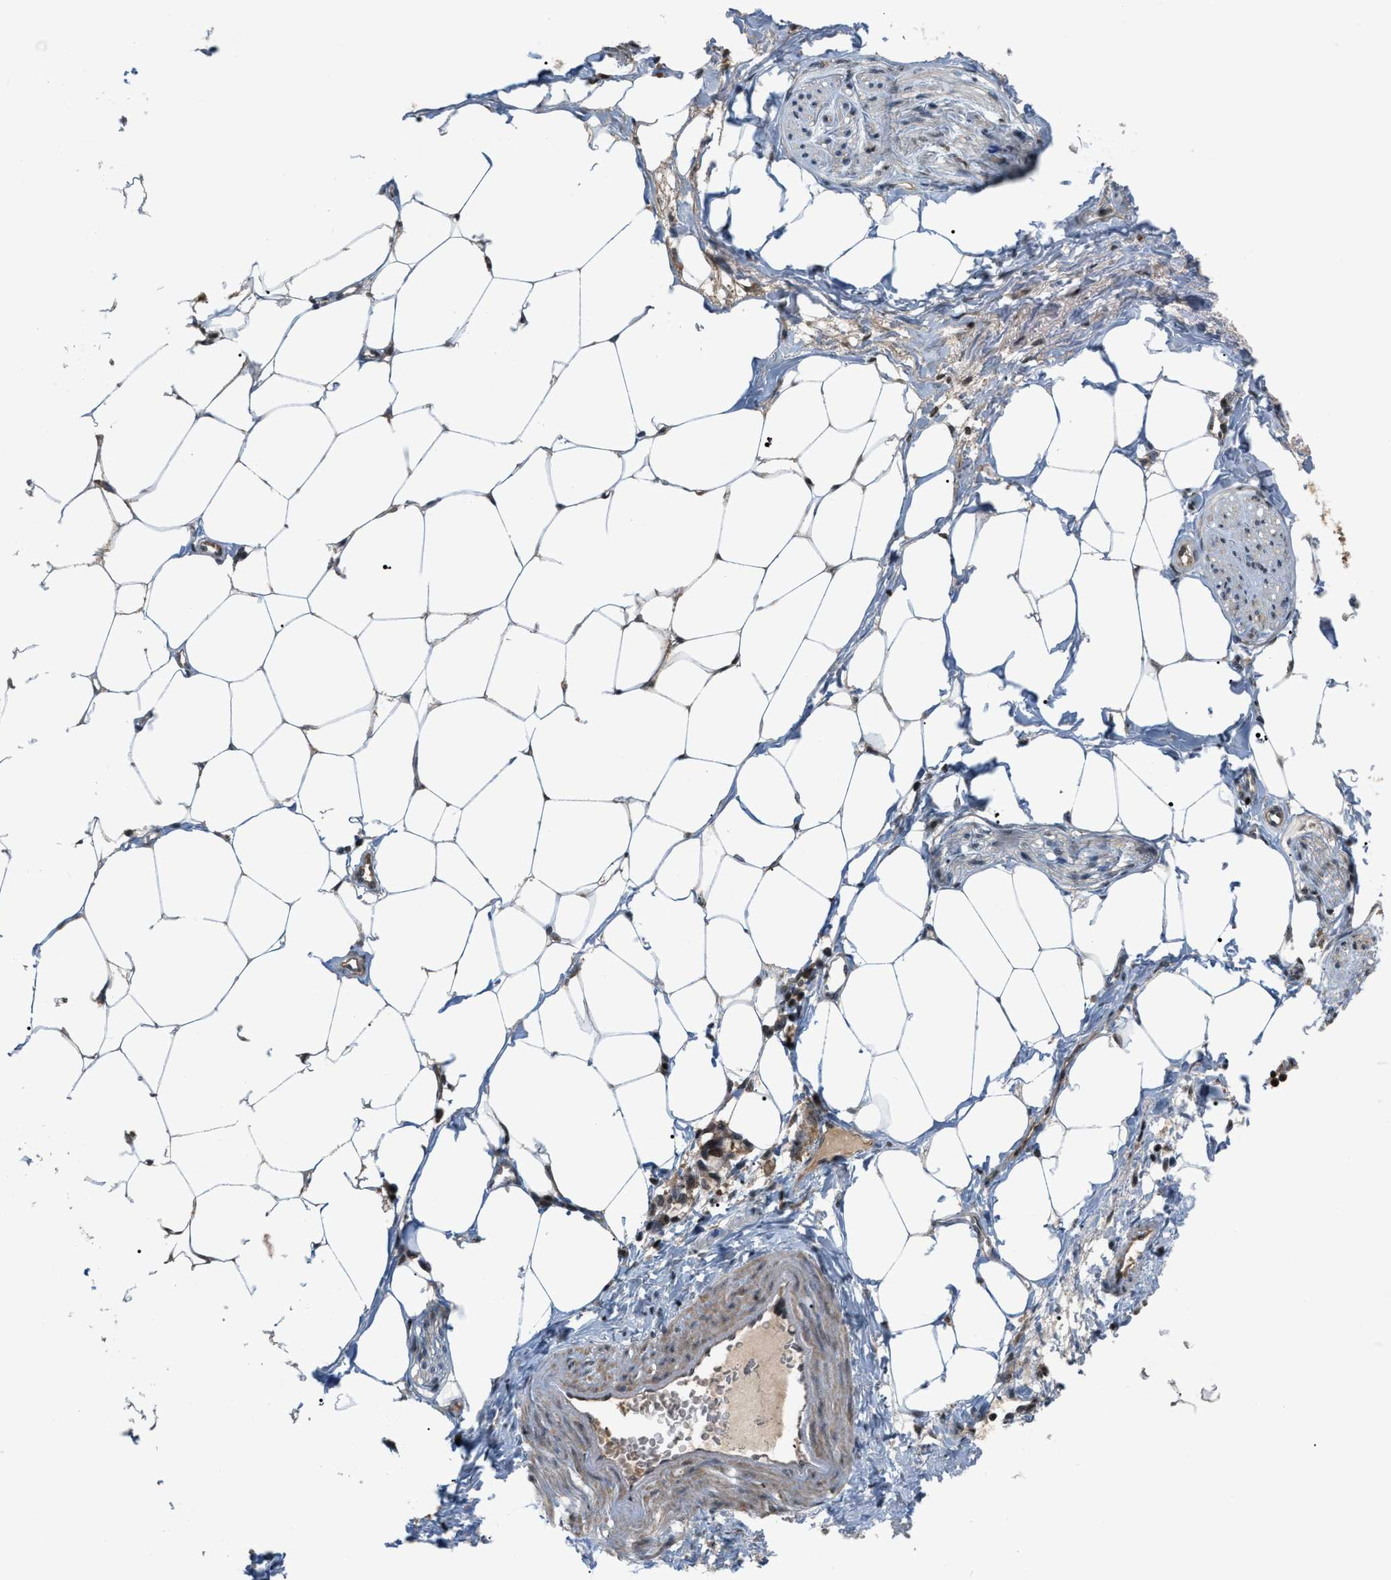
{"staining": {"intensity": "moderate", "quantity": "<25%", "location": "cytoplasmic/membranous,nuclear"}, "tissue": "adipose tissue", "cell_type": "Adipocytes", "image_type": "normal", "snomed": [{"axis": "morphology", "description": "Normal tissue, NOS"}, {"axis": "morphology", "description": "Adenocarcinoma, NOS"}, {"axis": "topography", "description": "Colon"}, {"axis": "topography", "description": "Peripheral nerve tissue"}], "caption": "This is a histology image of immunohistochemistry (IHC) staining of benign adipose tissue, which shows moderate staining in the cytoplasmic/membranous,nuclear of adipocytes.", "gene": "RFFL", "patient": {"sex": "male", "age": 14}}